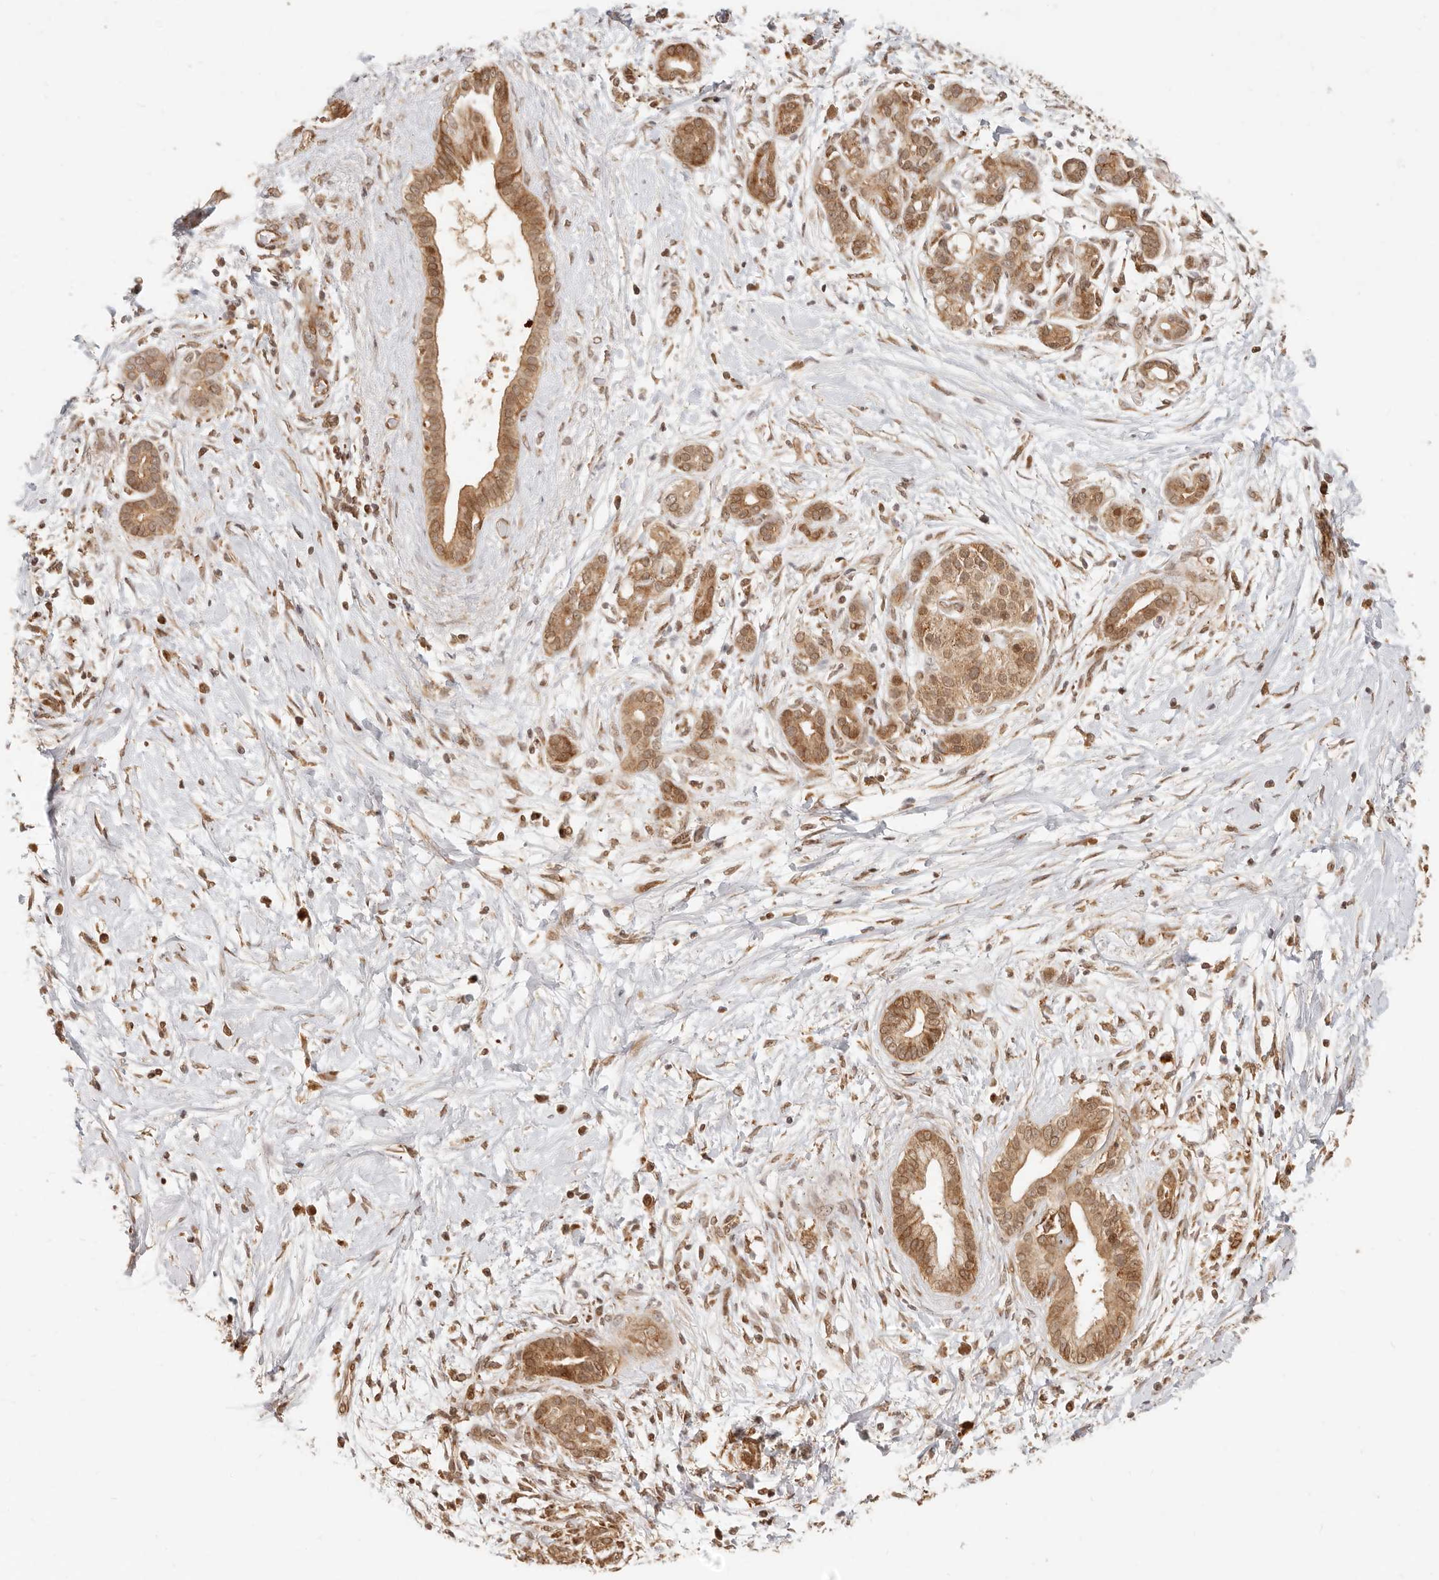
{"staining": {"intensity": "moderate", "quantity": ">75%", "location": "cytoplasmic/membranous"}, "tissue": "pancreatic cancer", "cell_type": "Tumor cells", "image_type": "cancer", "snomed": [{"axis": "morphology", "description": "Adenocarcinoma, NOS"}, {"axis": "topography", "description": "Pancreas"}], "caption": "This is an image of immunohistochemistry (IHC) staining of pancreatic cancer (adenocarcinoma), which shows moderate staining in the cytoplasmic/membranous of tumor cells.", "gene": "TIMM17A", "patient": {"sex": "male", "age": 58}}